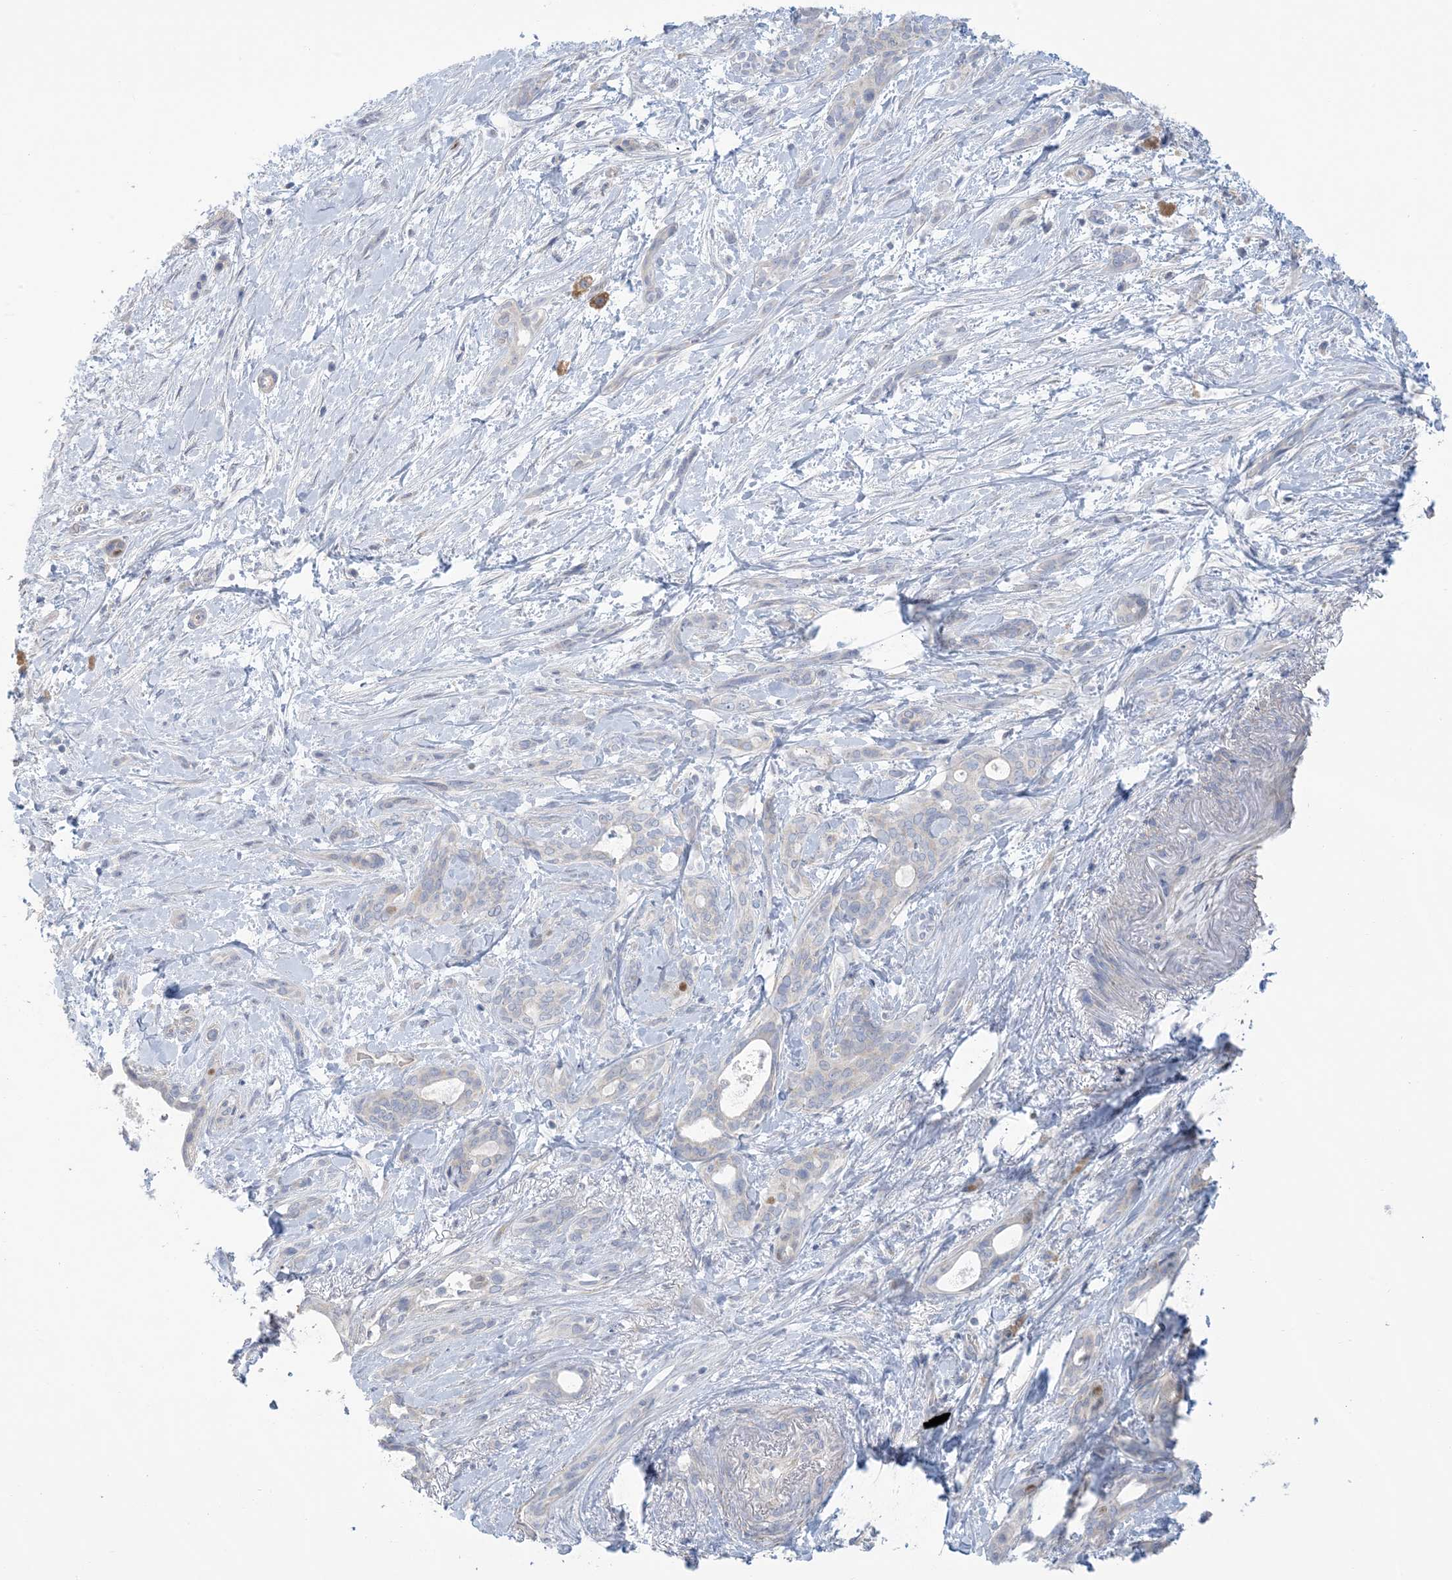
{"staining": {"intensity": "negative", "quantity": "none", "location": "none"}, "tissue": "pancreatic cancer", "cell_type": "Tumor cells", "image_type": "cancer", "snomed": [{"axis": "morphology", "description": "Normal tissue, NOS"}, {"axis": "morphology", "description": "Adenocarcinoma, NOS"}, {"axis": "topography", "description": "Pancreas"}, {"axis": "topography", "description": "Peripheral nerve tissue"}], "caption": "A high-resolution image shows immunohistochemistry staining of pancreatic cancer (adenocarcinoma), which exhibits no significant expression in tumor cells. (DAB (3,3'-diaminobenzidine) immunohistochemistry with hematoxylin counter stain).", "gene": "MTHFD2L", "patient": {"sex": "female", "age": 63}}